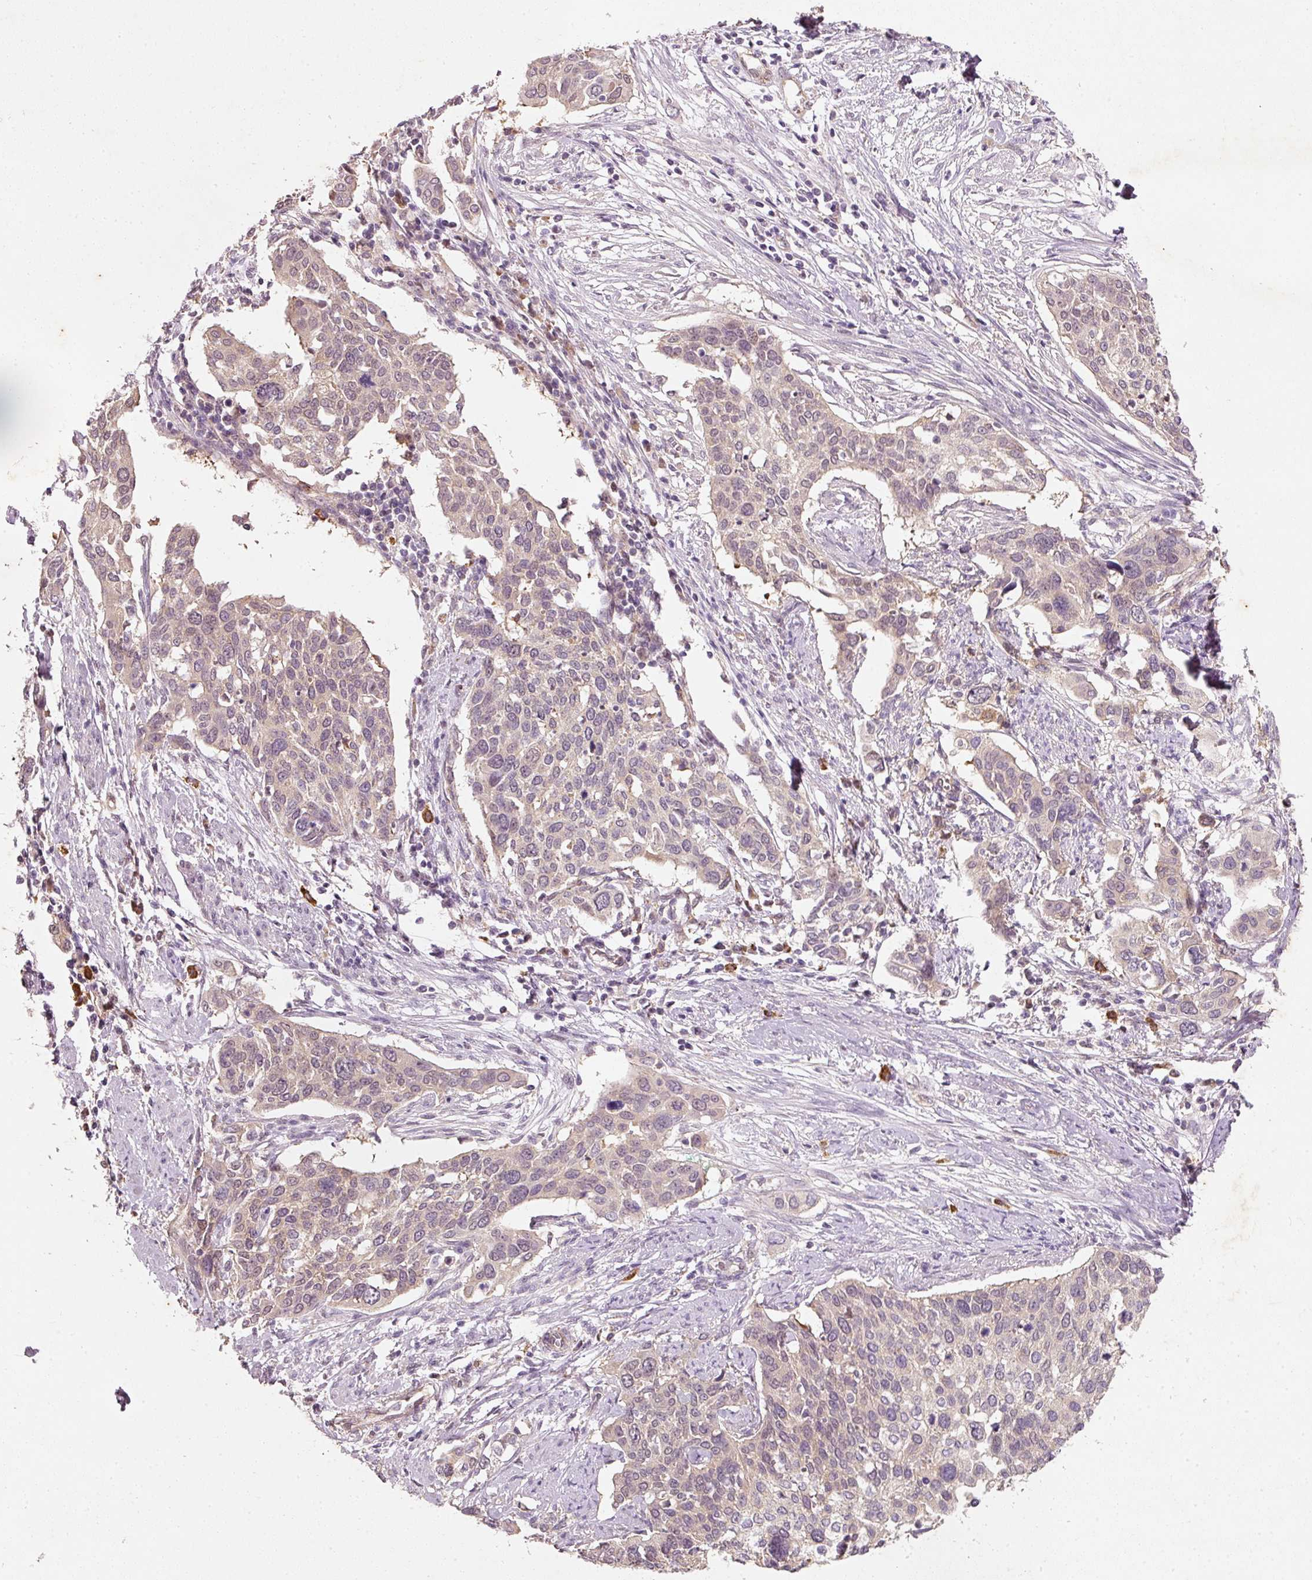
{"staining": {"intensity": "weak", "quantity": ">75%", "location": "cytoplasmic/membranous"}, "tissue": "cervical cancer", "cell_type": "Tumor cells", "image_type": "cancer", "snomed": [{"axis": "morphology", "description": "Squamous cell carcinoma, NOS"}, {"axis": "topography", "description": "Cervix"}], "caption": "The histopathology image demonstrates a brown stain indicating the presence of a protein in the cytoplasmic/membranous of tumor cells in cervical squamous cell carcinoma.", "gene": "RGL2", "patient": {"sex": "female", "age": 44}}